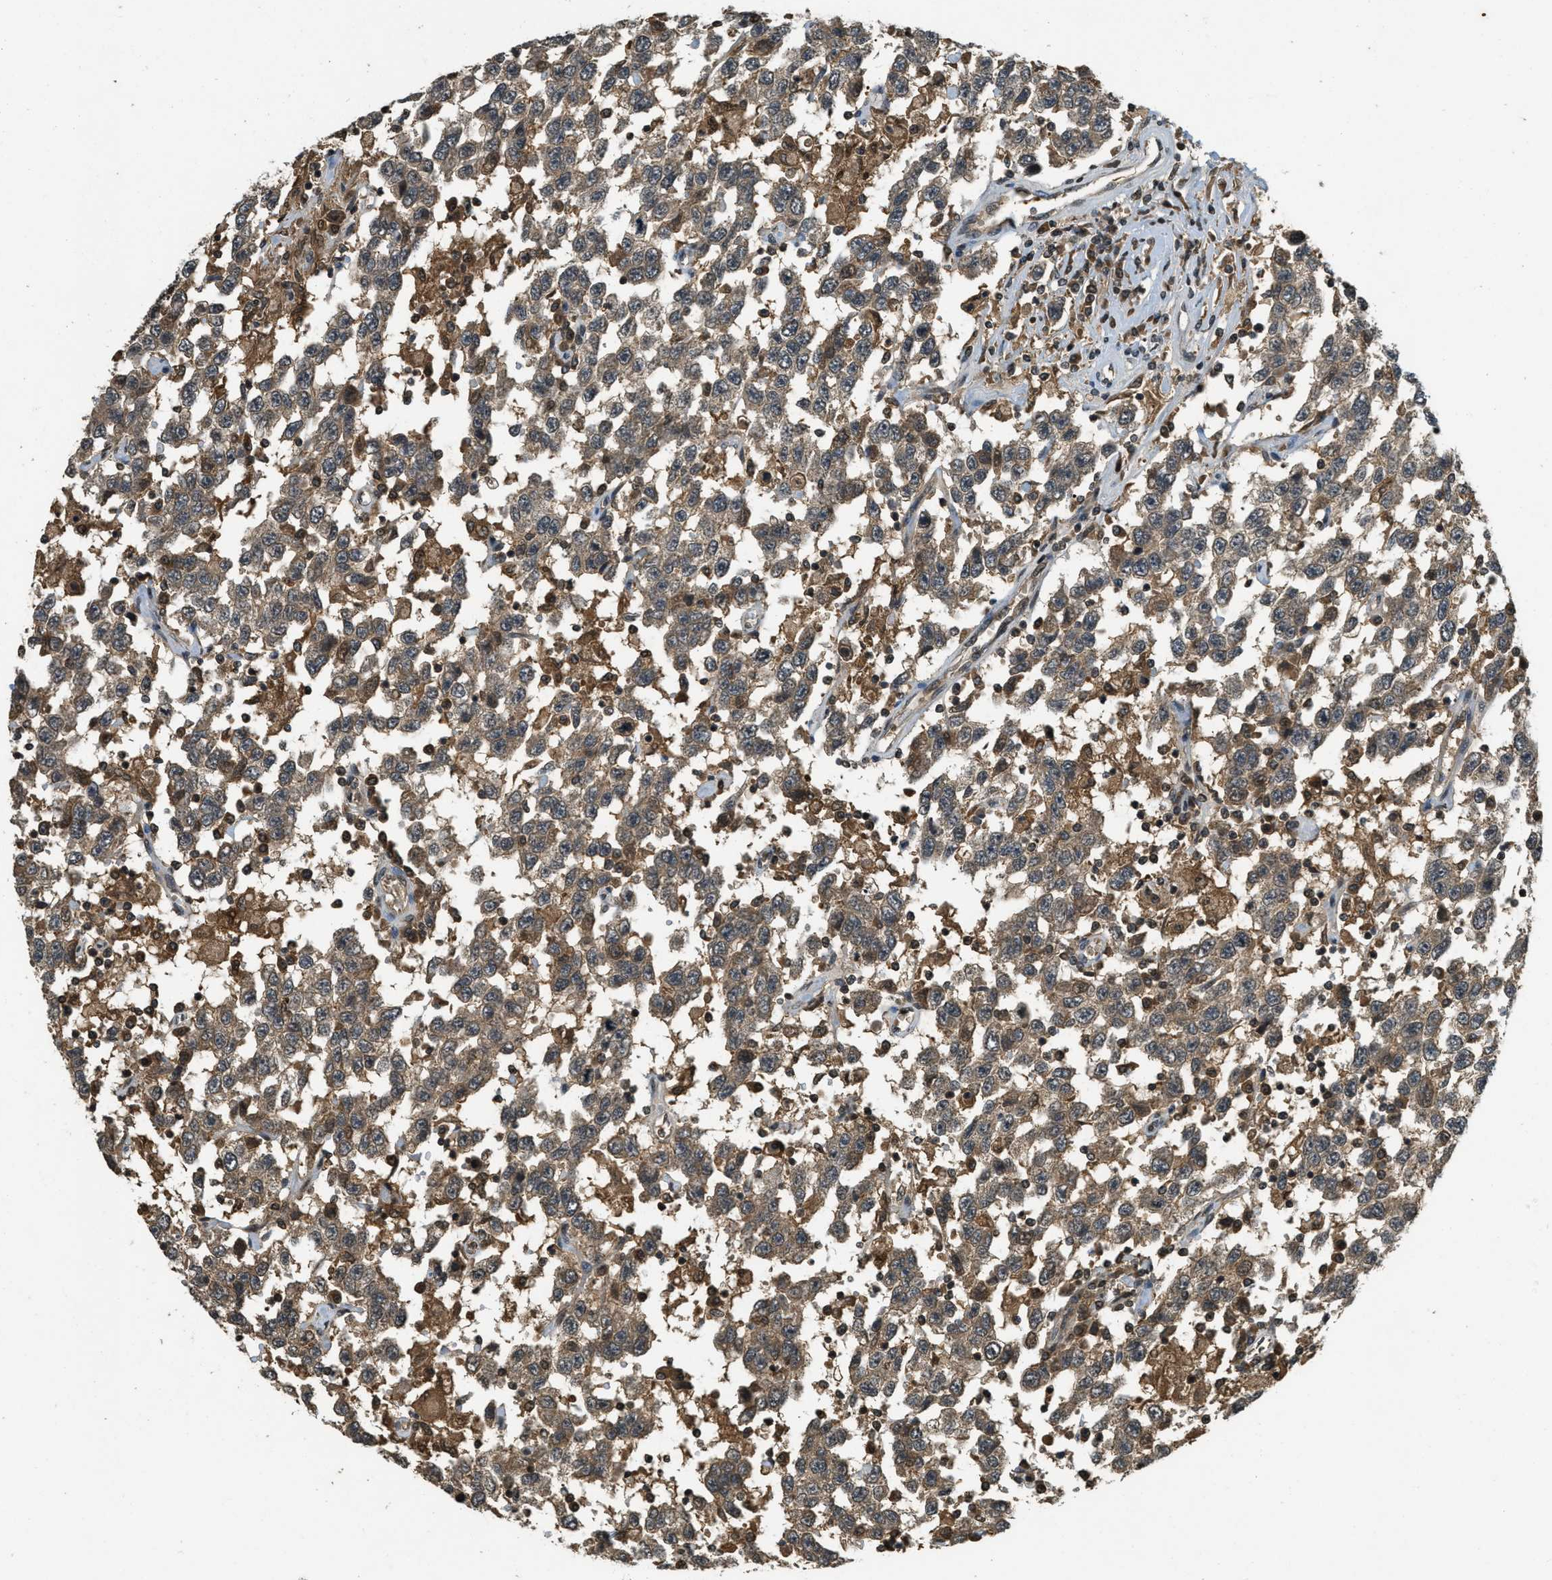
{"staining": {"intensity": "moderate", "quantity": ">75%", "location": "cytoplasmic/membranous"}, "tissue": "testis cancer", "cell_type": "Tumor cells", "image_type": "cancer", "snomed": [{"axis": "morphology", "description": "Seminoma, NOS"}, {"axis": "topography", "description": "Testis"}], "caption": "Protein expression analysis of human testis cancer (seminoma) reveals moderate cytoplasmic/membranous staining in approximately >75% of tumor cells. The staining is performed using DAB (3,3'-diaminobenzidine) brown chromogen to label protein expression. The nuclei are counter-stained blue using hematoxylin.", "gene": "ATG7", "patient": {"sex": "male", "age": 41}}